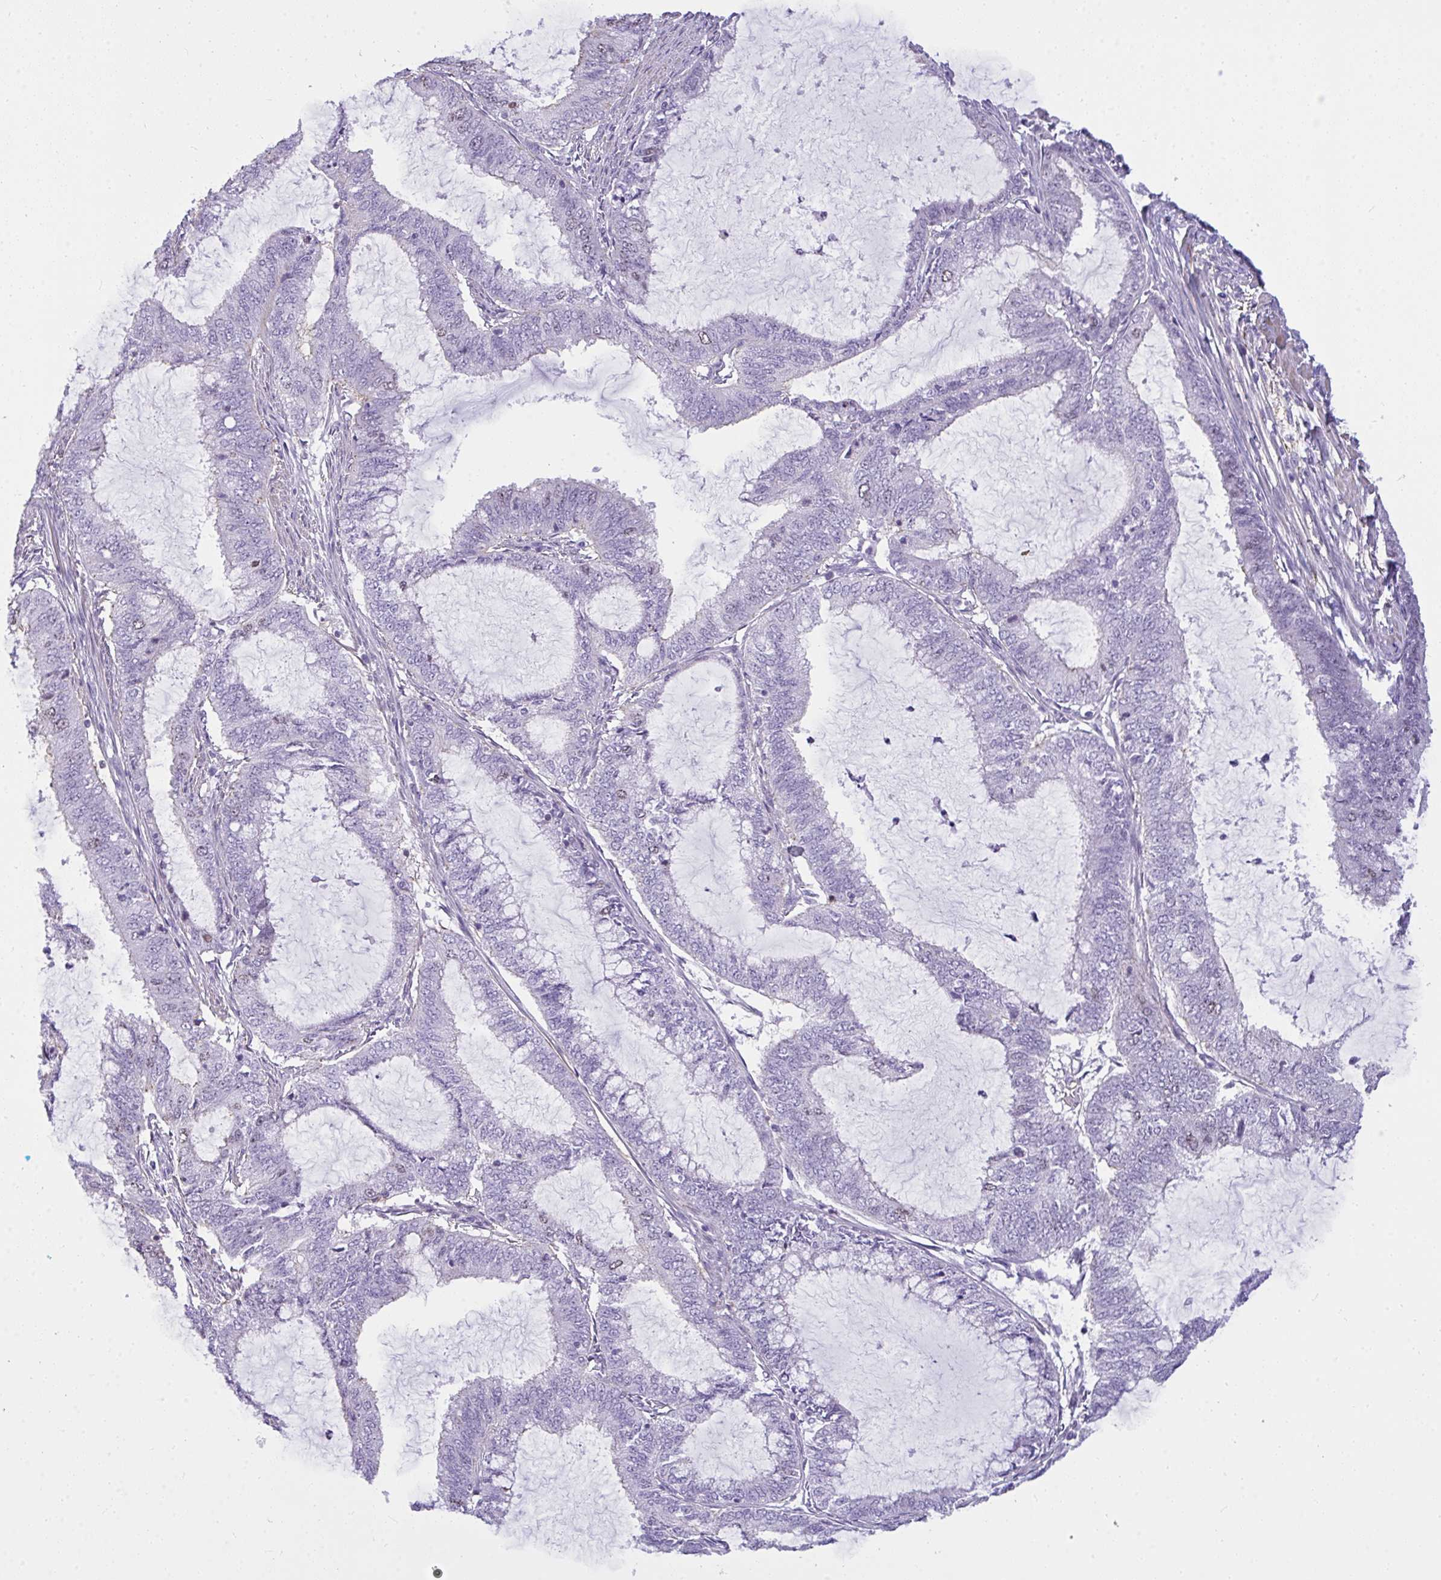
{"staining": {"intensity": "moderate", "quantity": "<25%", "location": "nuclear"}, "tissue": "endometrial cancer", "cell_type": "Tumor cells", "image_type": "cancer", "snomed": [{"axis": "morphology", "description": "Adenocarcinoma, NOS"}, {"axis": "topography", "description": "Endometrium"}], "caption": "Adenocarcinoma (endometrial) stained with a brown dye displays moderate nuclear positive staining in approximately <25% of tumor cells.", "gene": "SUZ12", "patient": {"sex": "female", "age": 51}}